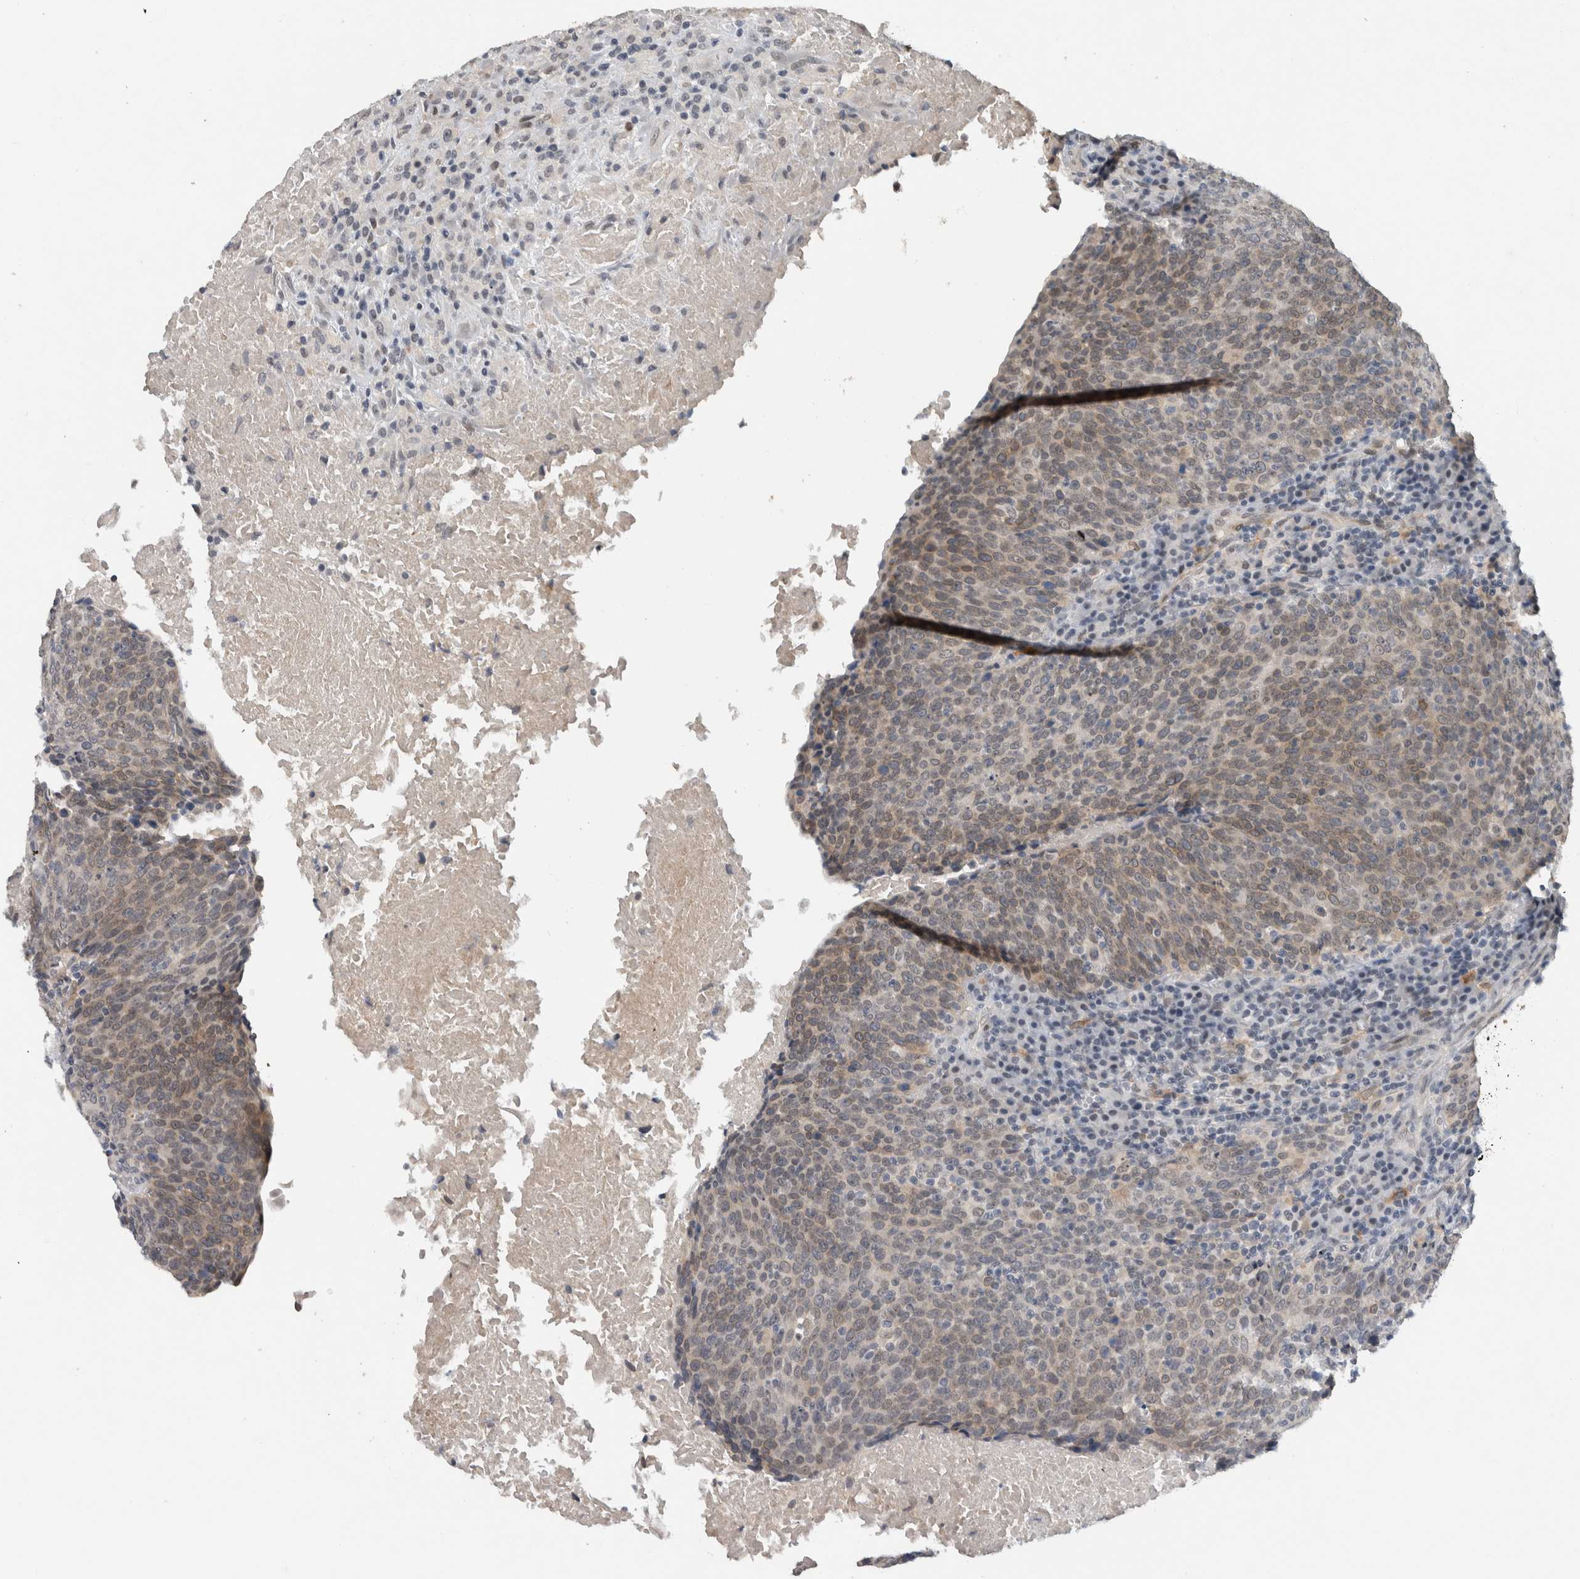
{"staining": {"intensity": "weak", "quantity": "25%-75%", "location": "cytoplasmic/membranous"}, "tissue": "head and neck cancer", "cell_type": "Tumor cells", "image_type": "cancer", "snomed": [{"axis": "morphology", "description": "Squamous cell carcinoma, NOS"}, {"axis": "morphology", "description": "Squamous cell carcinoma, metastatic, NOS"}, {"axis": "topography", "description": "Lymph node"}, {"axis": "topography", "description": "Head-Neck"}], "caption": "Immunohistochemical staining of metastatic squamous cell carcinoma (head and neck) demonstrates low levels of weak cytoplasmic/membranous protein positivity in approximately 25%-75% of tumor cells. (brown staining indicates protein expression, while blue staining denotes nuclei).", "gene": "PRXL2A", "patient": {"sex": "male", "age": 62}}